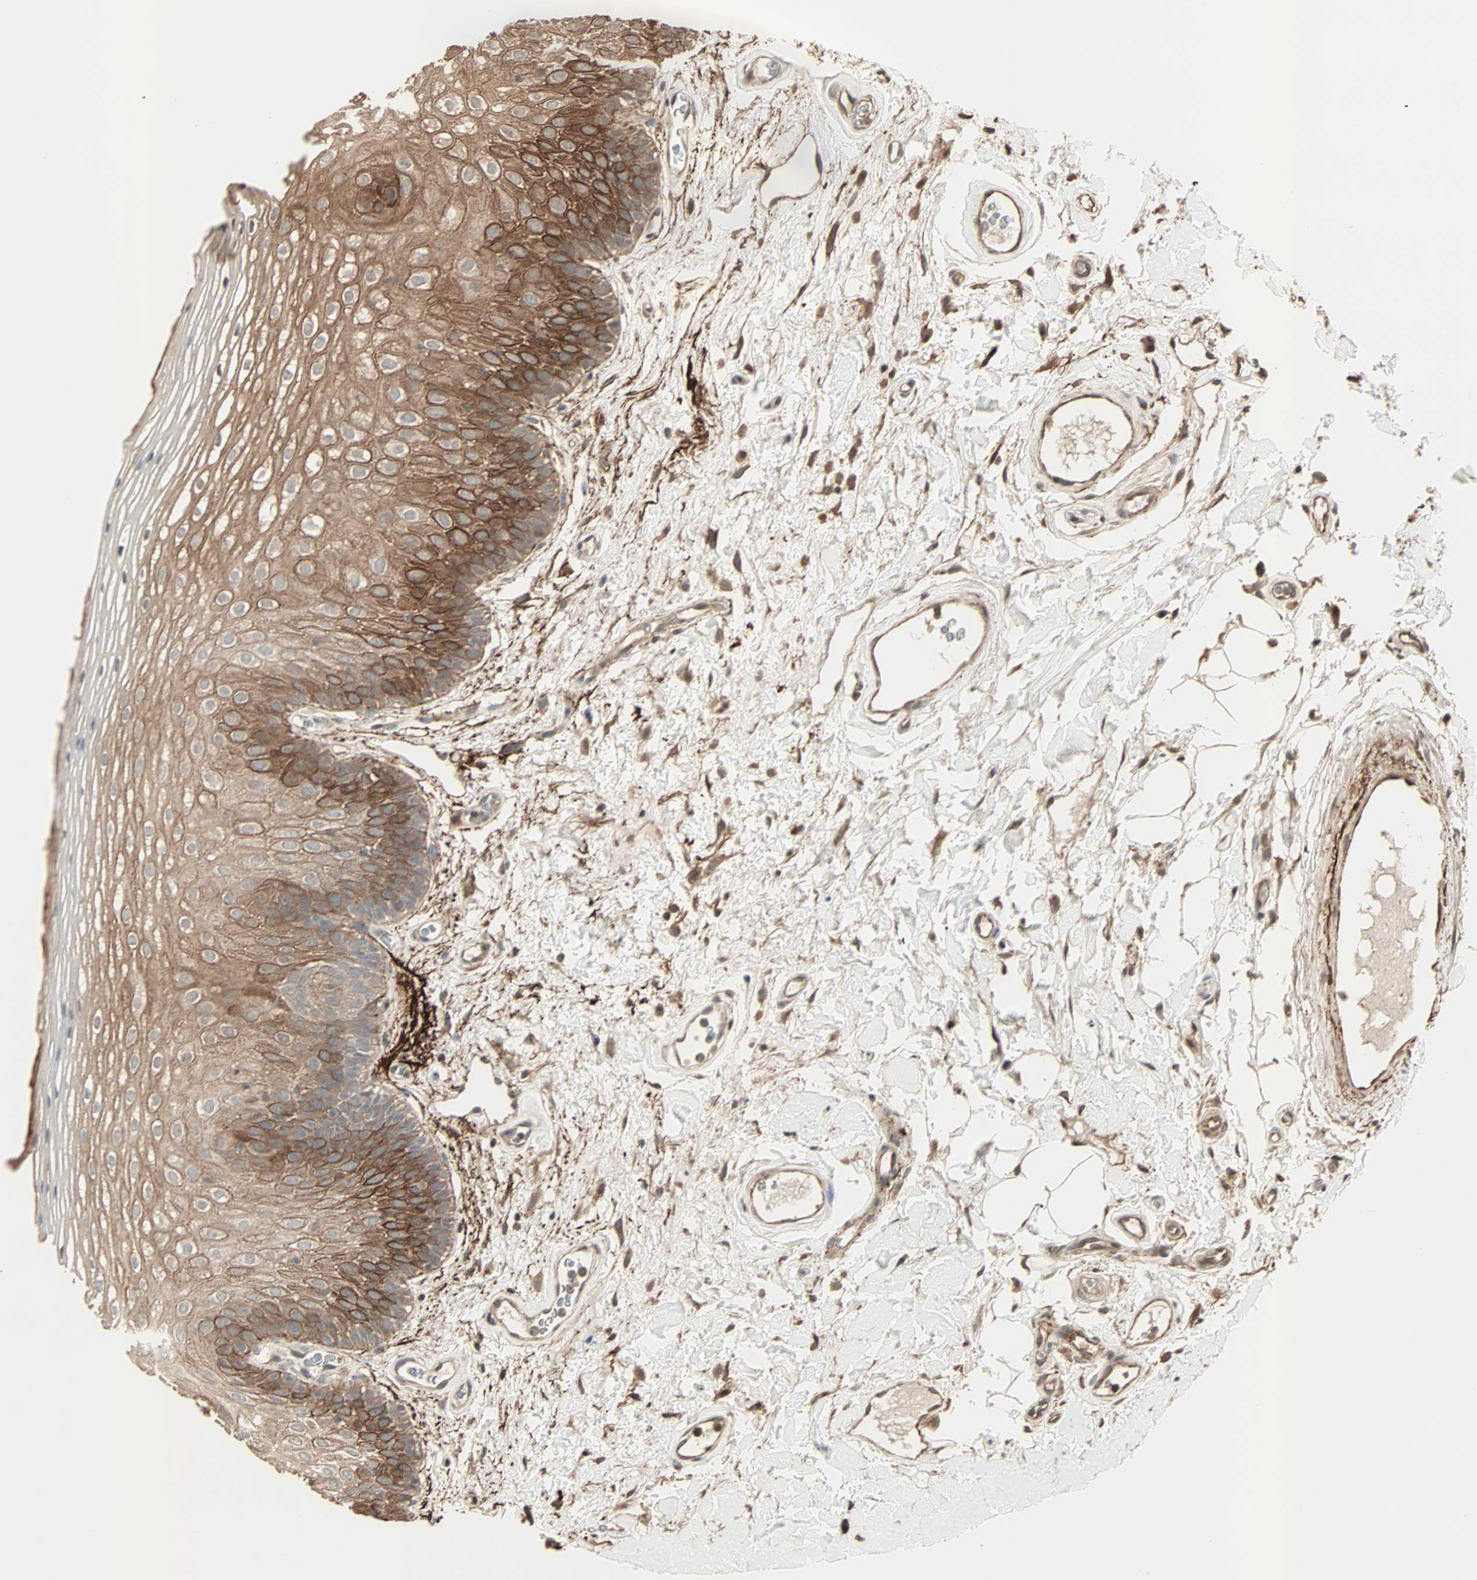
{"staining": {"intensity": "strong", "quantity": ">75%", "location": "cytoplasmic/membranous,nuclear"}, "tissue": "oral mucosa", "cell_type": "Squamous epithelial cells", "image_type": "normal", "snomed": [{"axis": "morphology", "description": "Normal tissue, NOS"}, {"axis": "morphology", "description": "Squamous cell carcinoma, NOS"}, {"axis": "topography", "description": "Skeletal muscle"}, {"axis": "topography", "description": "Oral tissue"}], "caption": "Protein staining reveals strong cytoplasmic/membranous,nuclear positivity in about >75% of squamous epithelial cells in benign oral mucosa.", "gene": "CALCRL", "patient": {"sex": "male", "age": 71}}